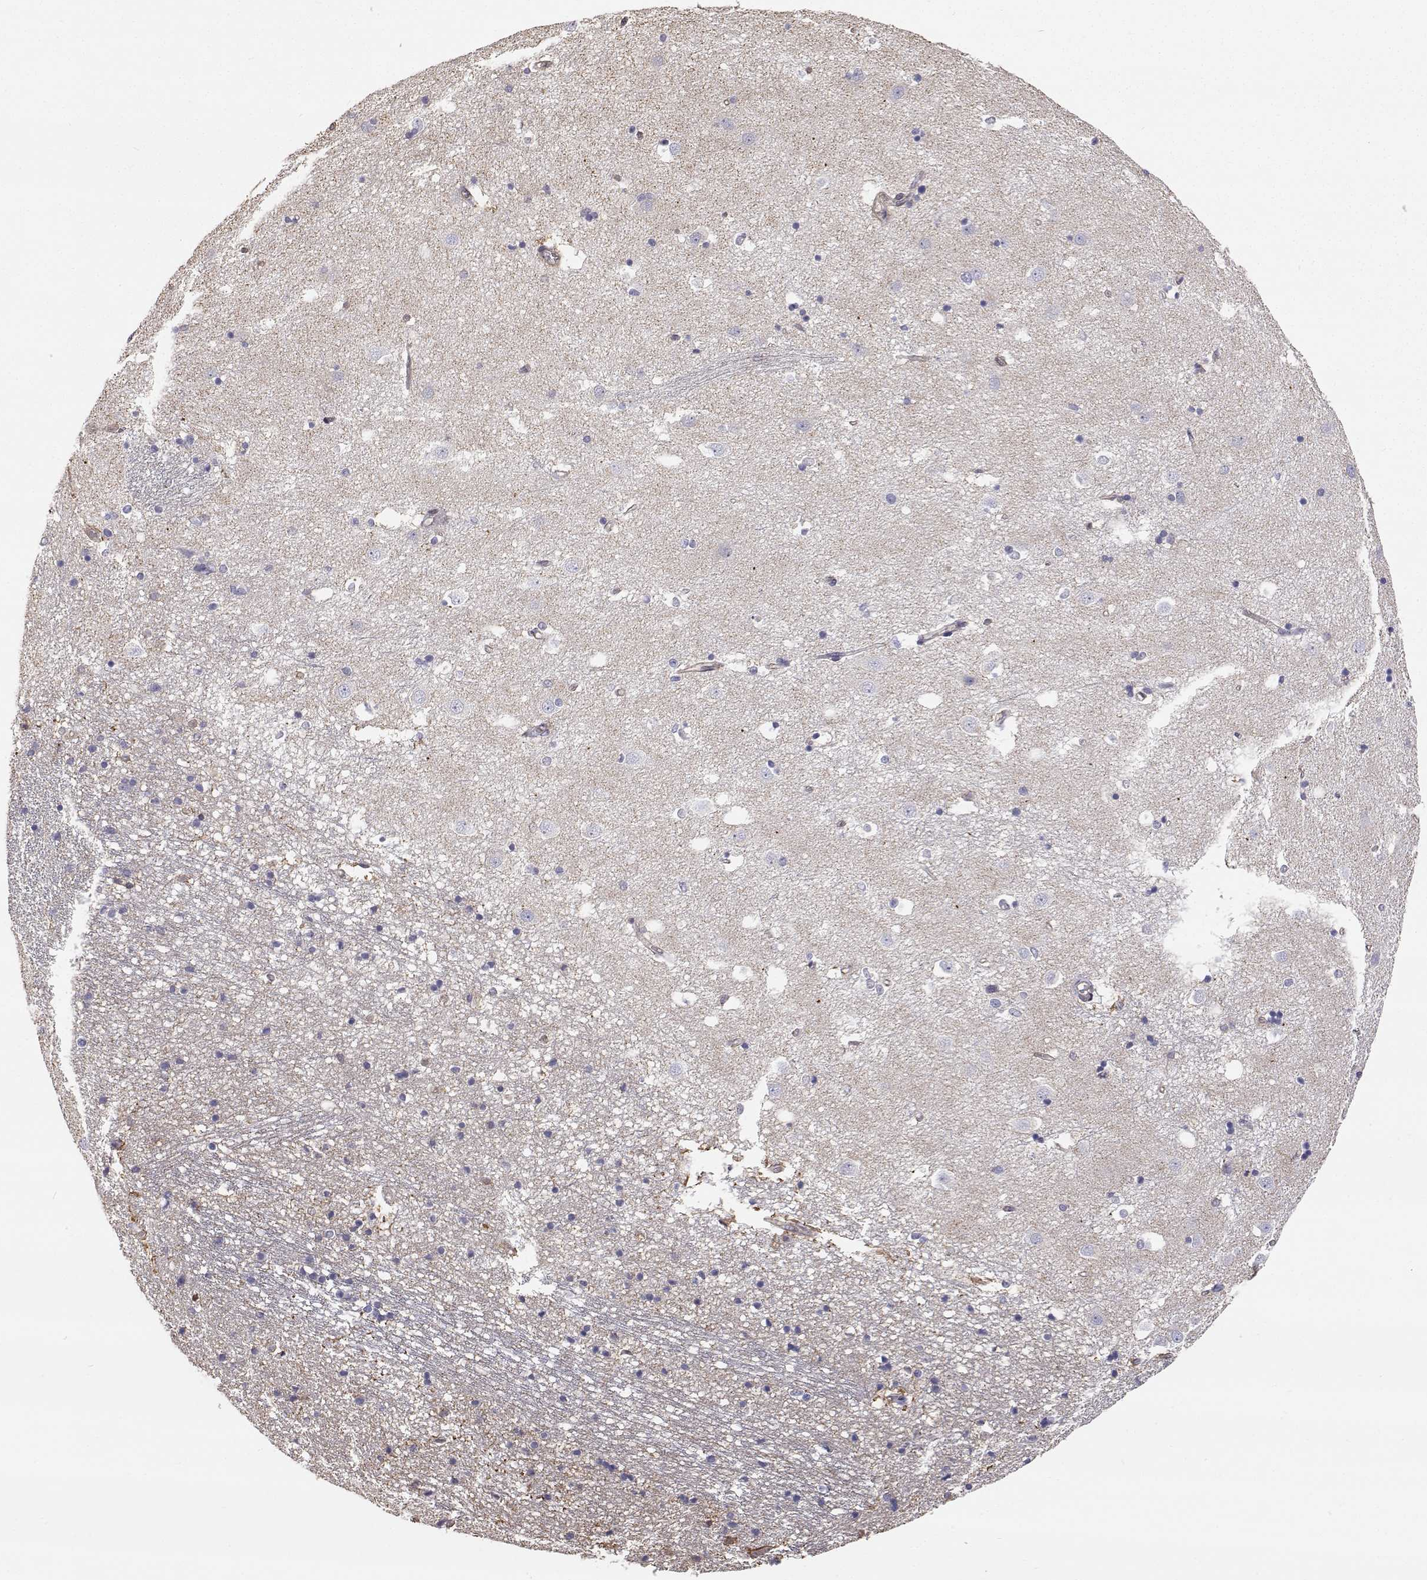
{"staining": {"intensity": "negative", "quantity": "none", "location": "none"}, "tissue": "caudate", "cell_type": "Glial cells", "image_type": "normal", "snomed": [{"axis": "morphology", "description": "Normal tissue, NOS"}, {"axis": "topography", "description": "Lateral ventricle wall"}], "caption": "Immunohistochemistry (IHC) micrograph of benign human caudate stained for a protein (brown), which demonstrates no positivity in glial cells. The staining is performed using DAB (3,3'-diaminobenzidine) brown chromogen with nuclei counter-stained in using hematoxylin.", "gene": "GSDMA", "patient": {"sex": "male", "age": 54}}